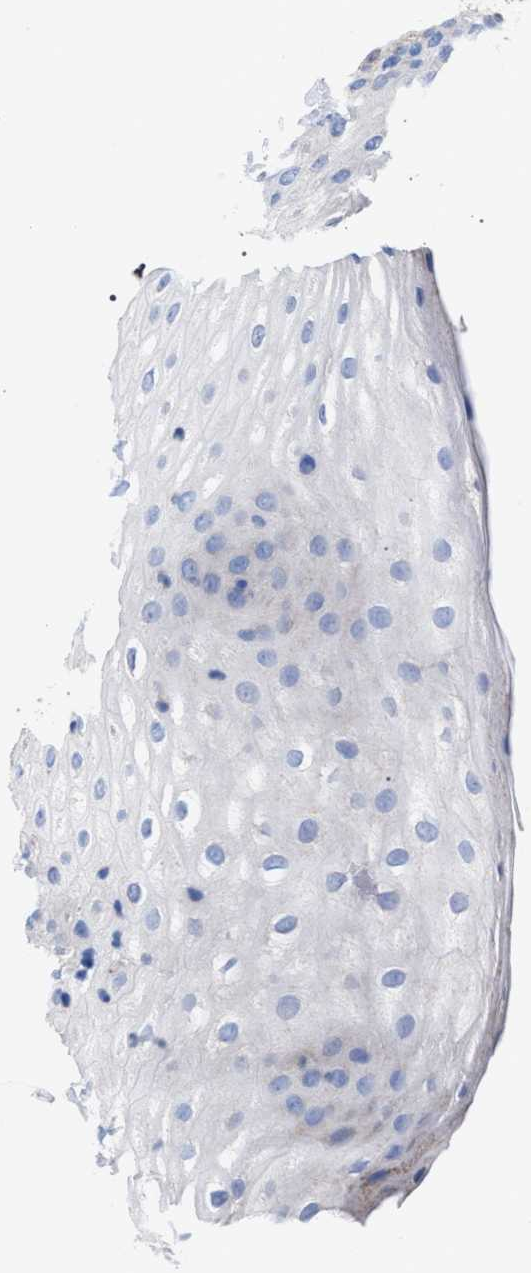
{"staining": {"intensity": "negative", "quantity": "none", "location": "none"}, "tissue": "oral mucosa", "cell_type": "Squamous epithelial cells", "image_type": "normal", "snomed": [{"axis": "morphology", "description": "Normal tissue, NOS"}, {"axis": "topography", "description": "Skin"}, {"axis": "topography", "description": "Oral tissue"}], "caption": "Immunohistochemical staining of benign human oral mucosa reveals no significant positivity in squamous epithelial cells.", "gene": "GMPR", "patient": {"sex": "male", "age": 84}}